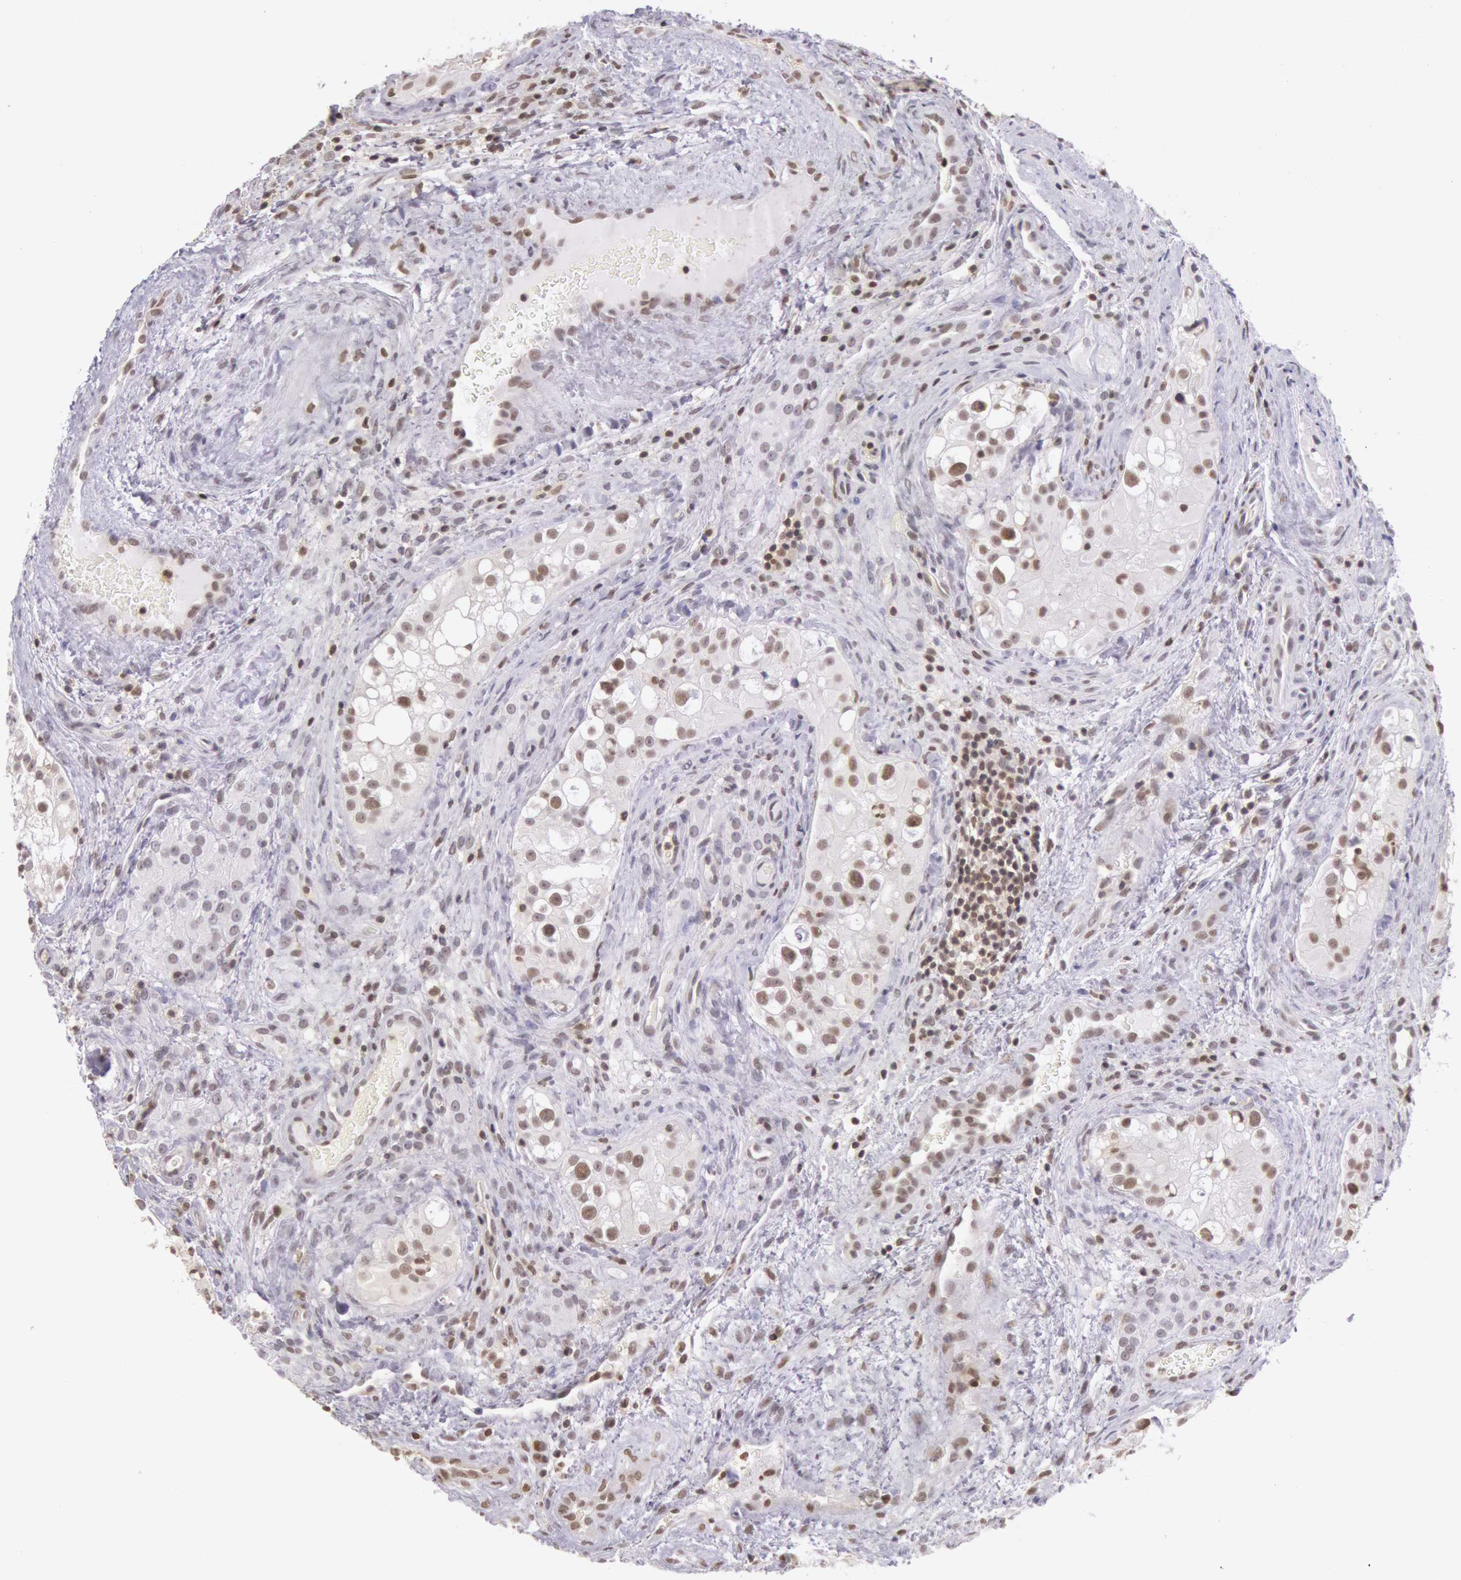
{"staining": {"intensity": "moderate", "quantity": ">75%", "location": "nuclear"}, "tissue": "testis cancer", "cell_type": "Tumor cells", "image_type": "cancer", "snomed": [{"axis": "morphology", "description": "Carcinoma, Embryonal, NOS"}, {"axis": "topography", "description": "Testis"}], "caption": "Protein expression by immunohistochemistry (IHC) demonstrates moderate nuclear staining in approximately >75% of tumor cells in embryonal carcinoma (testis). (brown staining indicates protein expression, while blue staining denotes nuclei).", "gene": "HIF1A", "patient": {"sex": "male", "age": 31}}